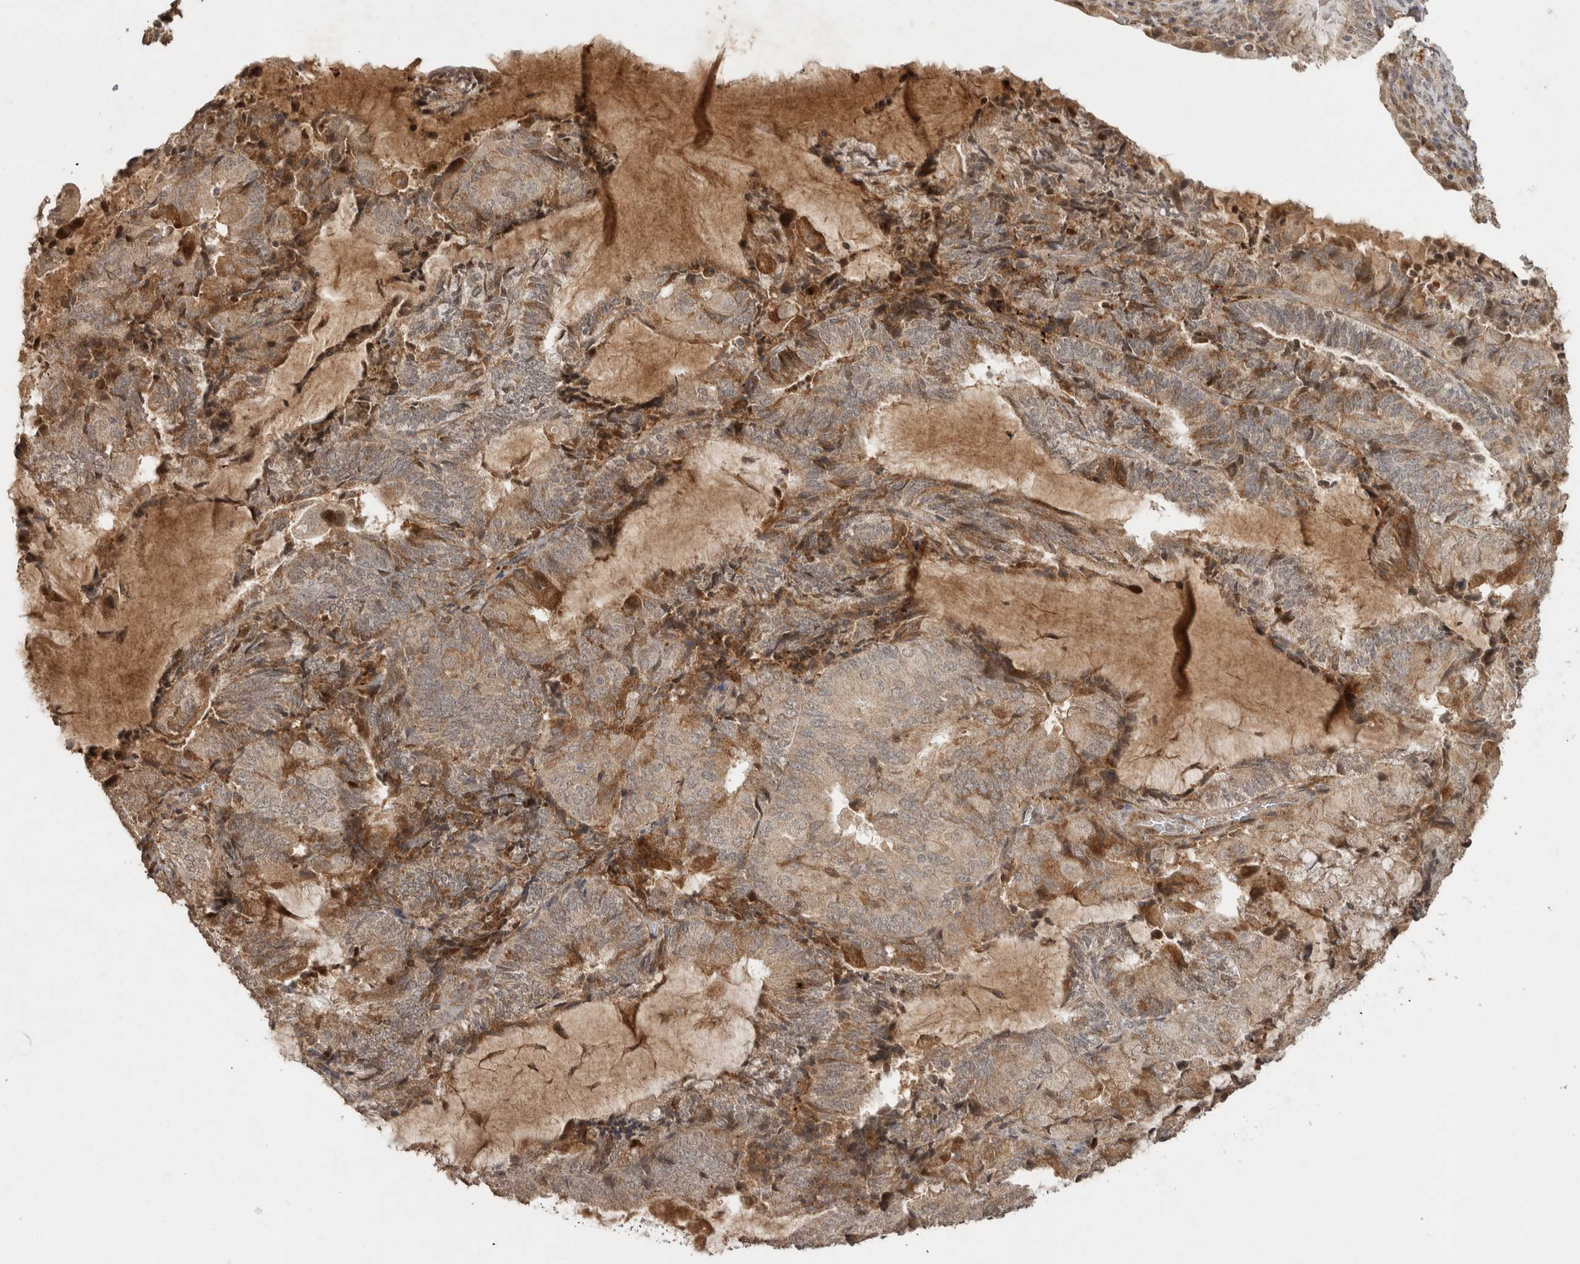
{"staining": {"intensity": "weak", "quantity": ">75%", "location": "cytoplasmic/membranous"}, "tissue": "endometrial cancer", "cell_type": "Tumor cells", "image_type": "cancer", "snomed": [{"axis": "morphology", "description": "Adenocarcinoma, NOS"}, {"axis": "topography", "description": "Endometrium"}], "caption": "Endometrial adenocarcinoma tissue demonstrates weak cytoplasmic/membranous staining in about >75% of tumor cells, visualized by immunohistochemistry.", "gene": "FAM3A", "patient": {"sex": "female", "age": 81}}